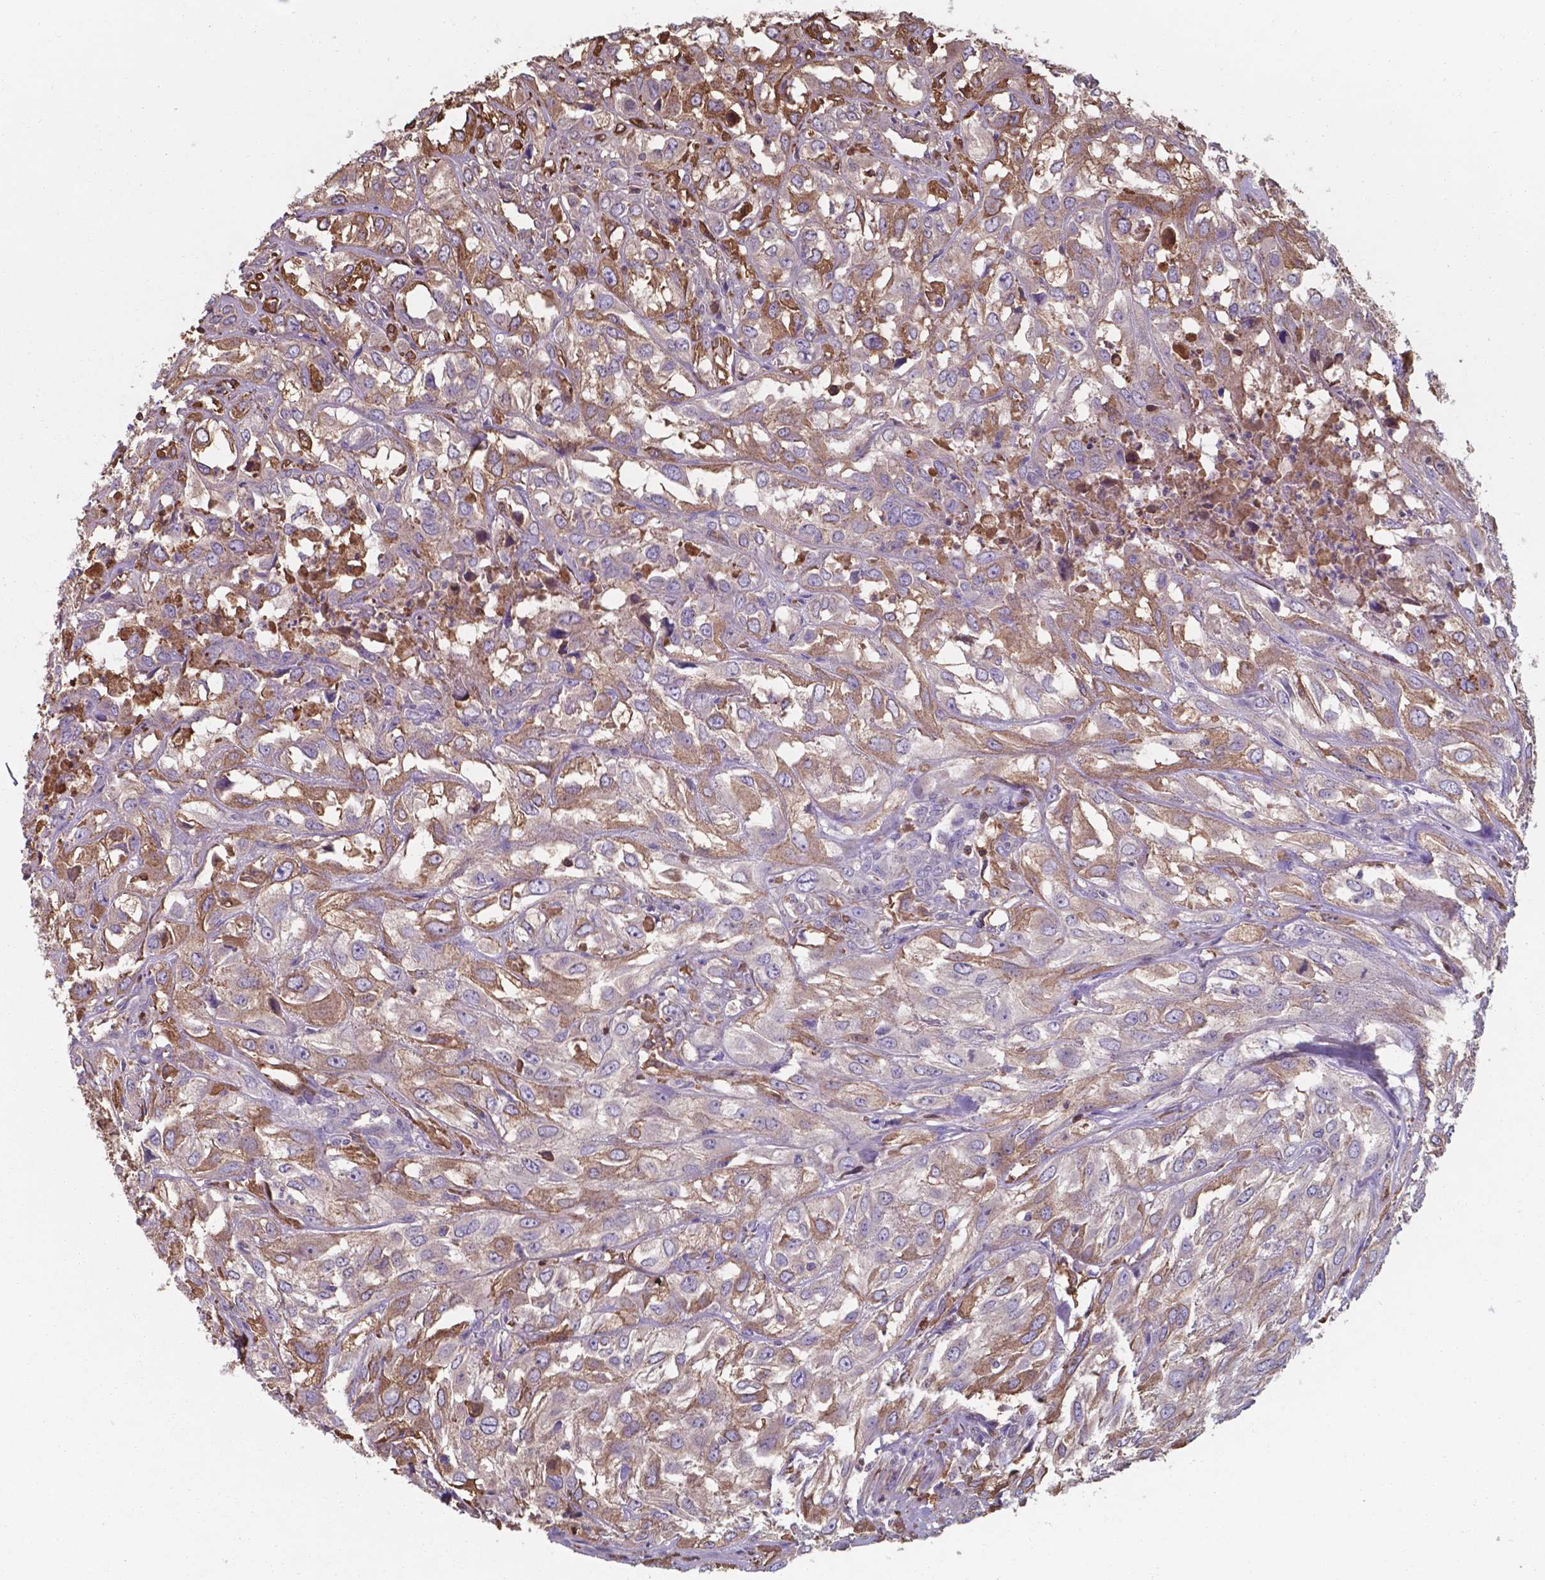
{"staining": {"intensity": "moderate", "quantity": "<25%", "location": "cytoplasmic/membranous"}, "tissue": "urothelial cancer", "cell_type": "Tumor cells", "image_type": "cancer", "snomed": [{"axis": "morphology", "description": "Urothelial carcinoma, High grade"}, {"axis": "topography", "description": "Urinary bladder"}], "caption": "This is a micrograph of immunohistochemistry (IHC) staining of urothelial cancer, which shows moderate expression in the cytoplasmic/membranous of tumor cells.", "gene": "SERPINA1", "patient": {"sex": "male", "age": 67}}